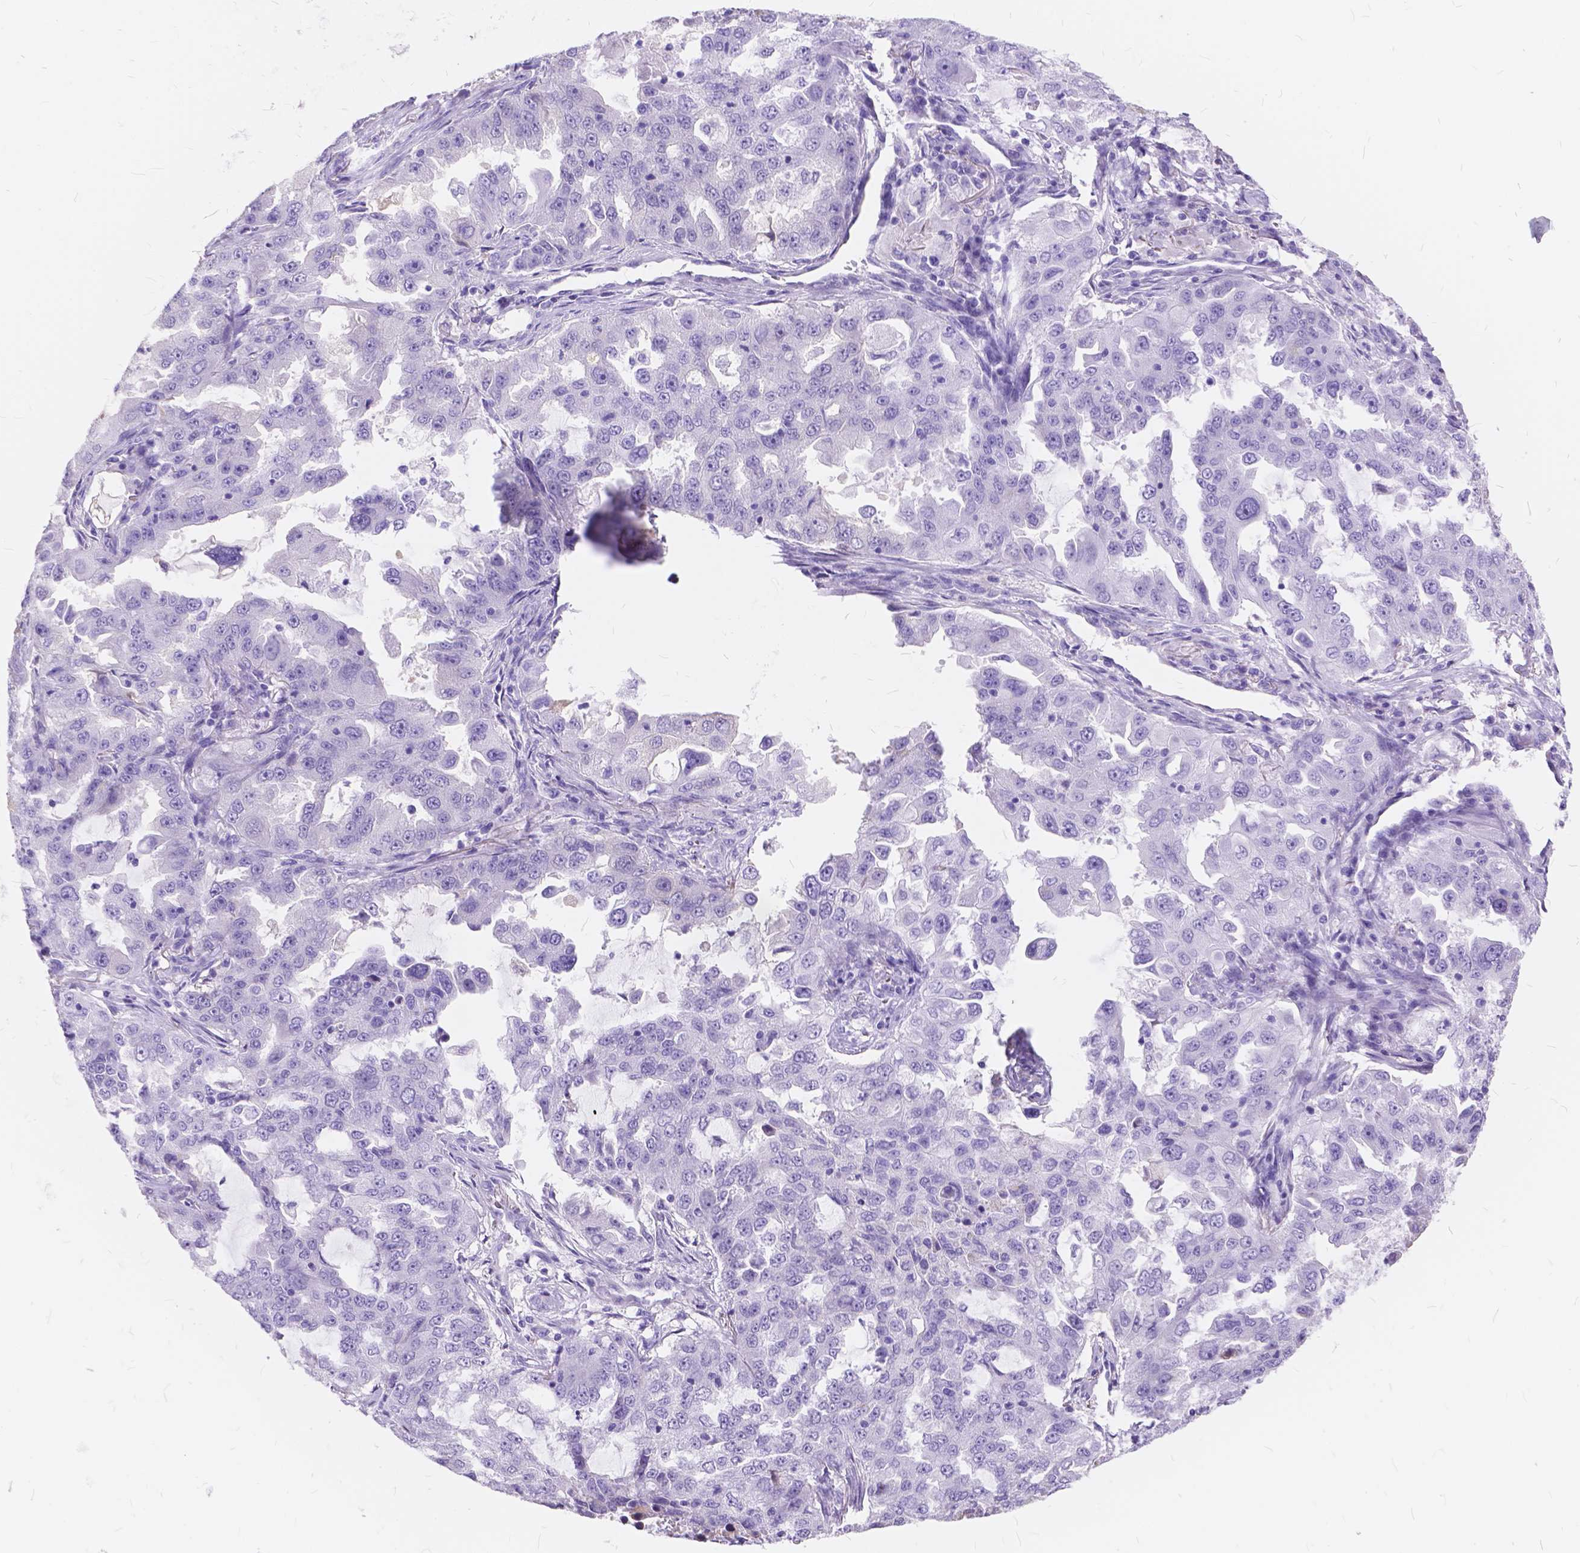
{"staining": {"intensity": "negative", "quantity": "none", "location": "none"}, "tissue": "lung cancer", "cell_type": "Tumor cells", "image_type": "cancer", "snomed": [{"axis": "morphology", "description": "Adenocarcinoma, NOS"}, {"axis": "topography", "description": "Lung"}], "caption": "Immunohistochemical staining of human lung adenocarcinoma demonstrates no significant staining in tumor cells. (DAB (3,3'-diaminobenzidine) immunohistochemistry (IHC), high magnification).", "gene": "FOXL2", "patient": {"sex": "female", "age": 61}}